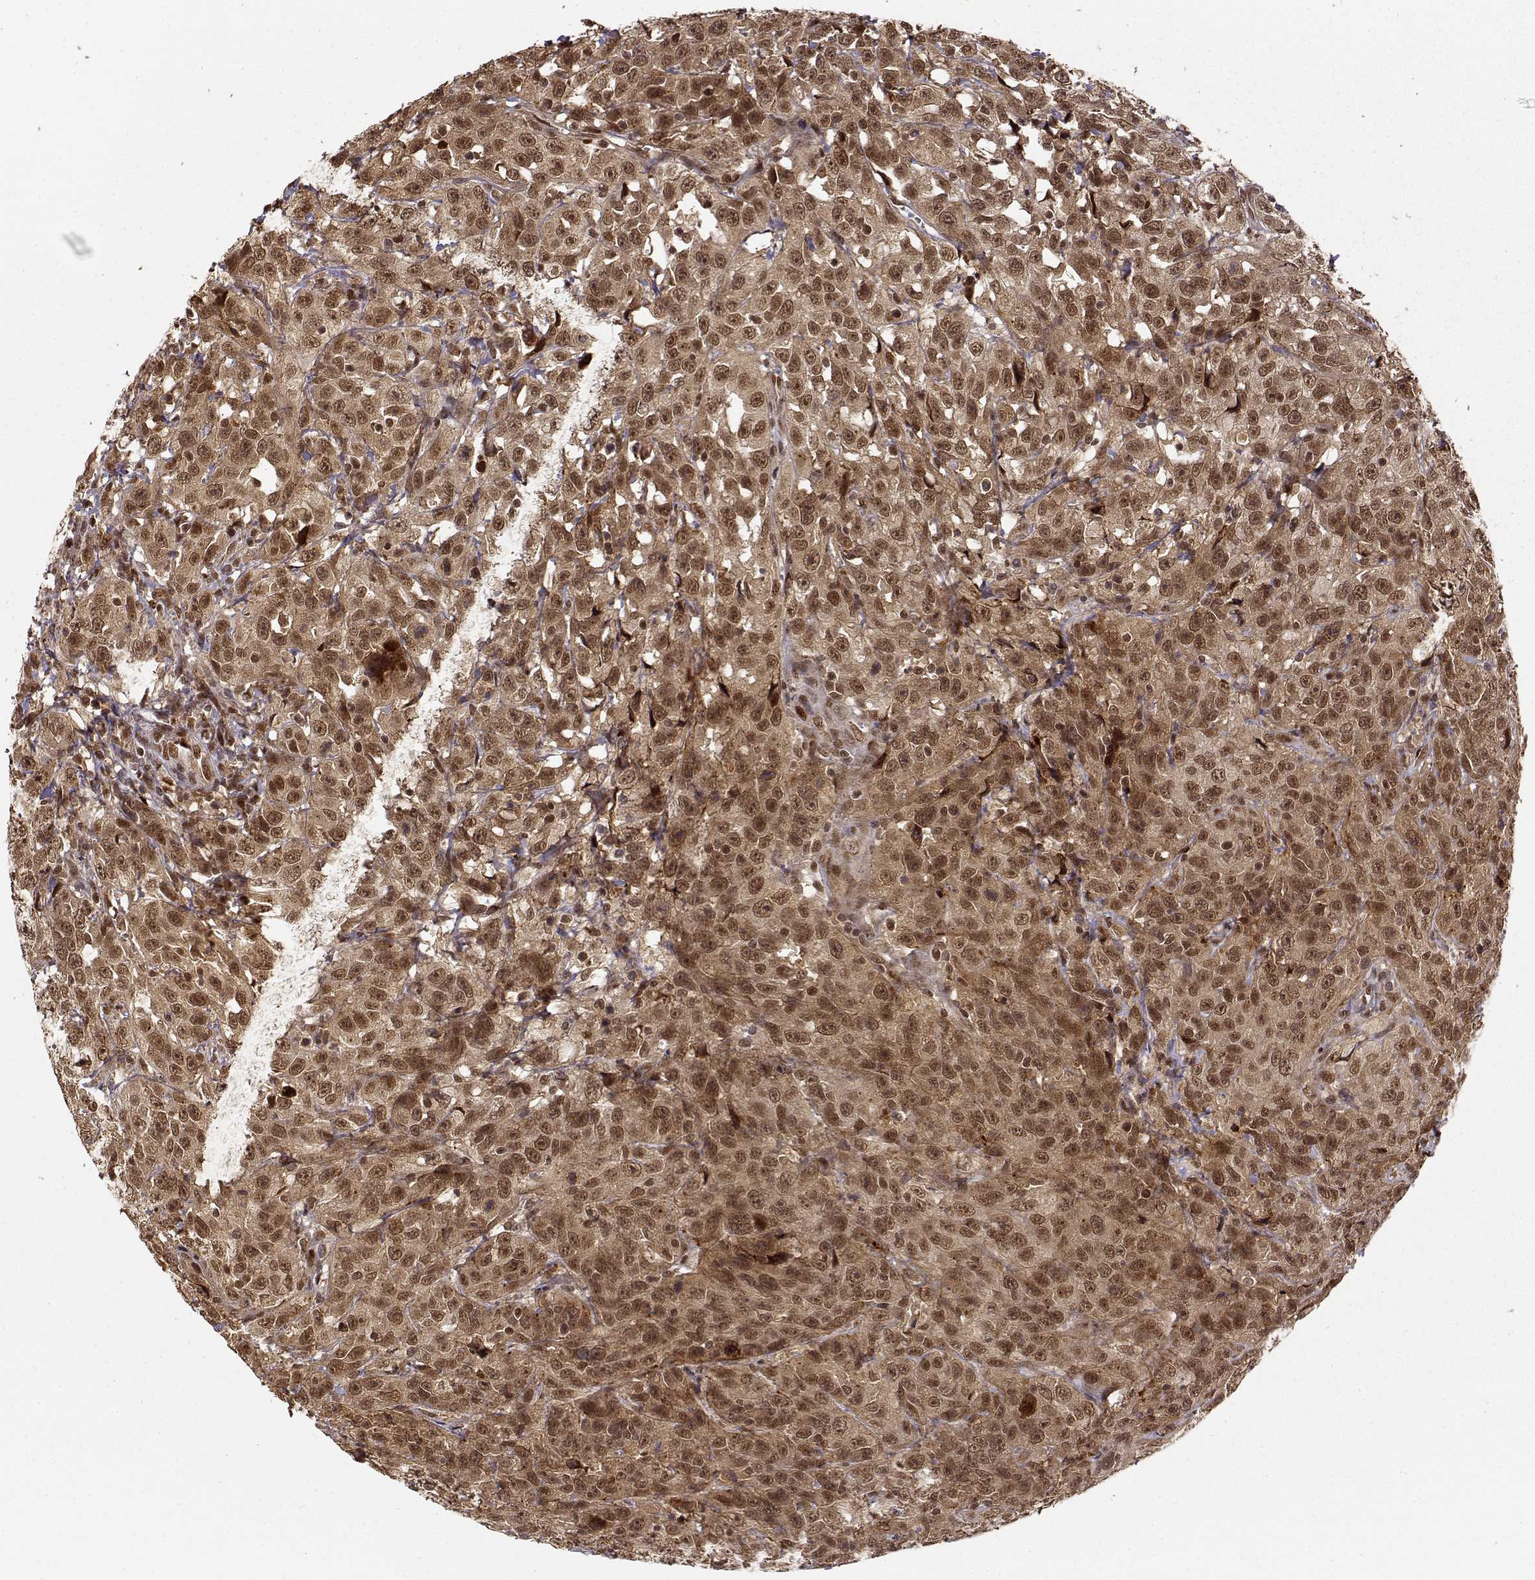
{"staining": {"intensity": "strong", "quantity": ">75%", "location": "cytoplasmic/membranous,nuclear"}, "tissue": "urothelial cancer", "cell_type": "Tumor cells", "image_type": "cancer", "snomed": [{"axis": "morphology", "description": "Urothelial carcinoma, NOS"}, {"axis": "morphology", "description": "Urothelial carcinoma, High grade"}, {"axis": "topography", "description": "Urinary bladder"}], "caption": "Immunohistochemical staining of high-grade urothelial carcinoma exhibits high levels of strong cytoplasmic/membranous and nuclear staining in about >75% of tumor cells.", "gene": "MAEA", "patient": {"sex": "female", "age": 73}}